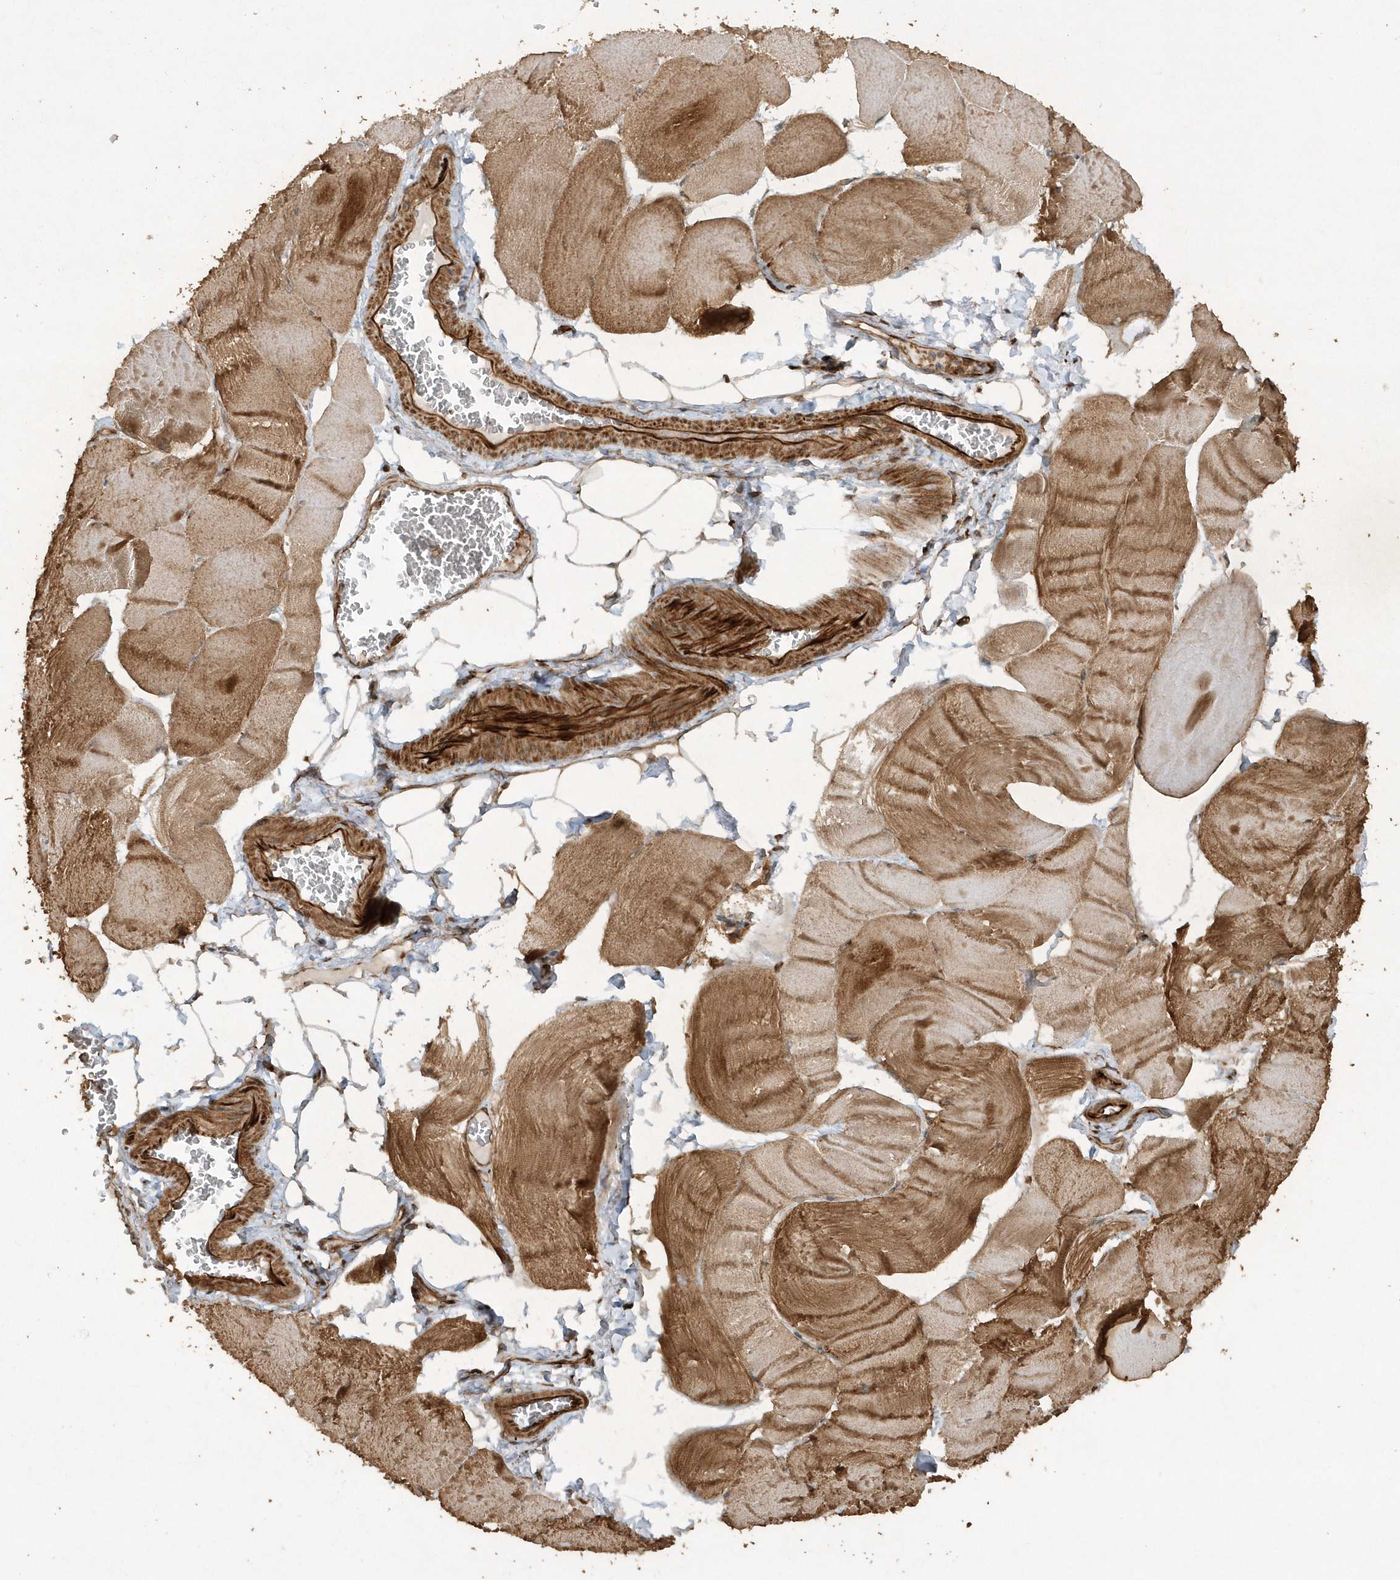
{"staining": {"intensity": "moderate", "quantity": ">75%", "location": "cytoplasmic/membranous"}, "tissue": "skeletal muscle", "cell_type": "Myocytes", "image_type": "normal", "snomed": [{"axis": "morphology", "description": "Normal tissue, NOS"}, {"axis": "morphology", "description": "Basal cell carcinoma"}, {"axis": "topography", "description": "Skeletal muscle"}], "caption": "A brown stain labels moderate cytoplasmic/membranous staining of a protein in myocytes of unremarkable skeletal muscle. The staining was performed using DAB (3,3'-diaminobenzidine), with brown indicating positive protein expression. Nuclei are stained blue with hematoxylin.", "gene": "AVPI1", "patient": {"sex": "female", "age": 64}}